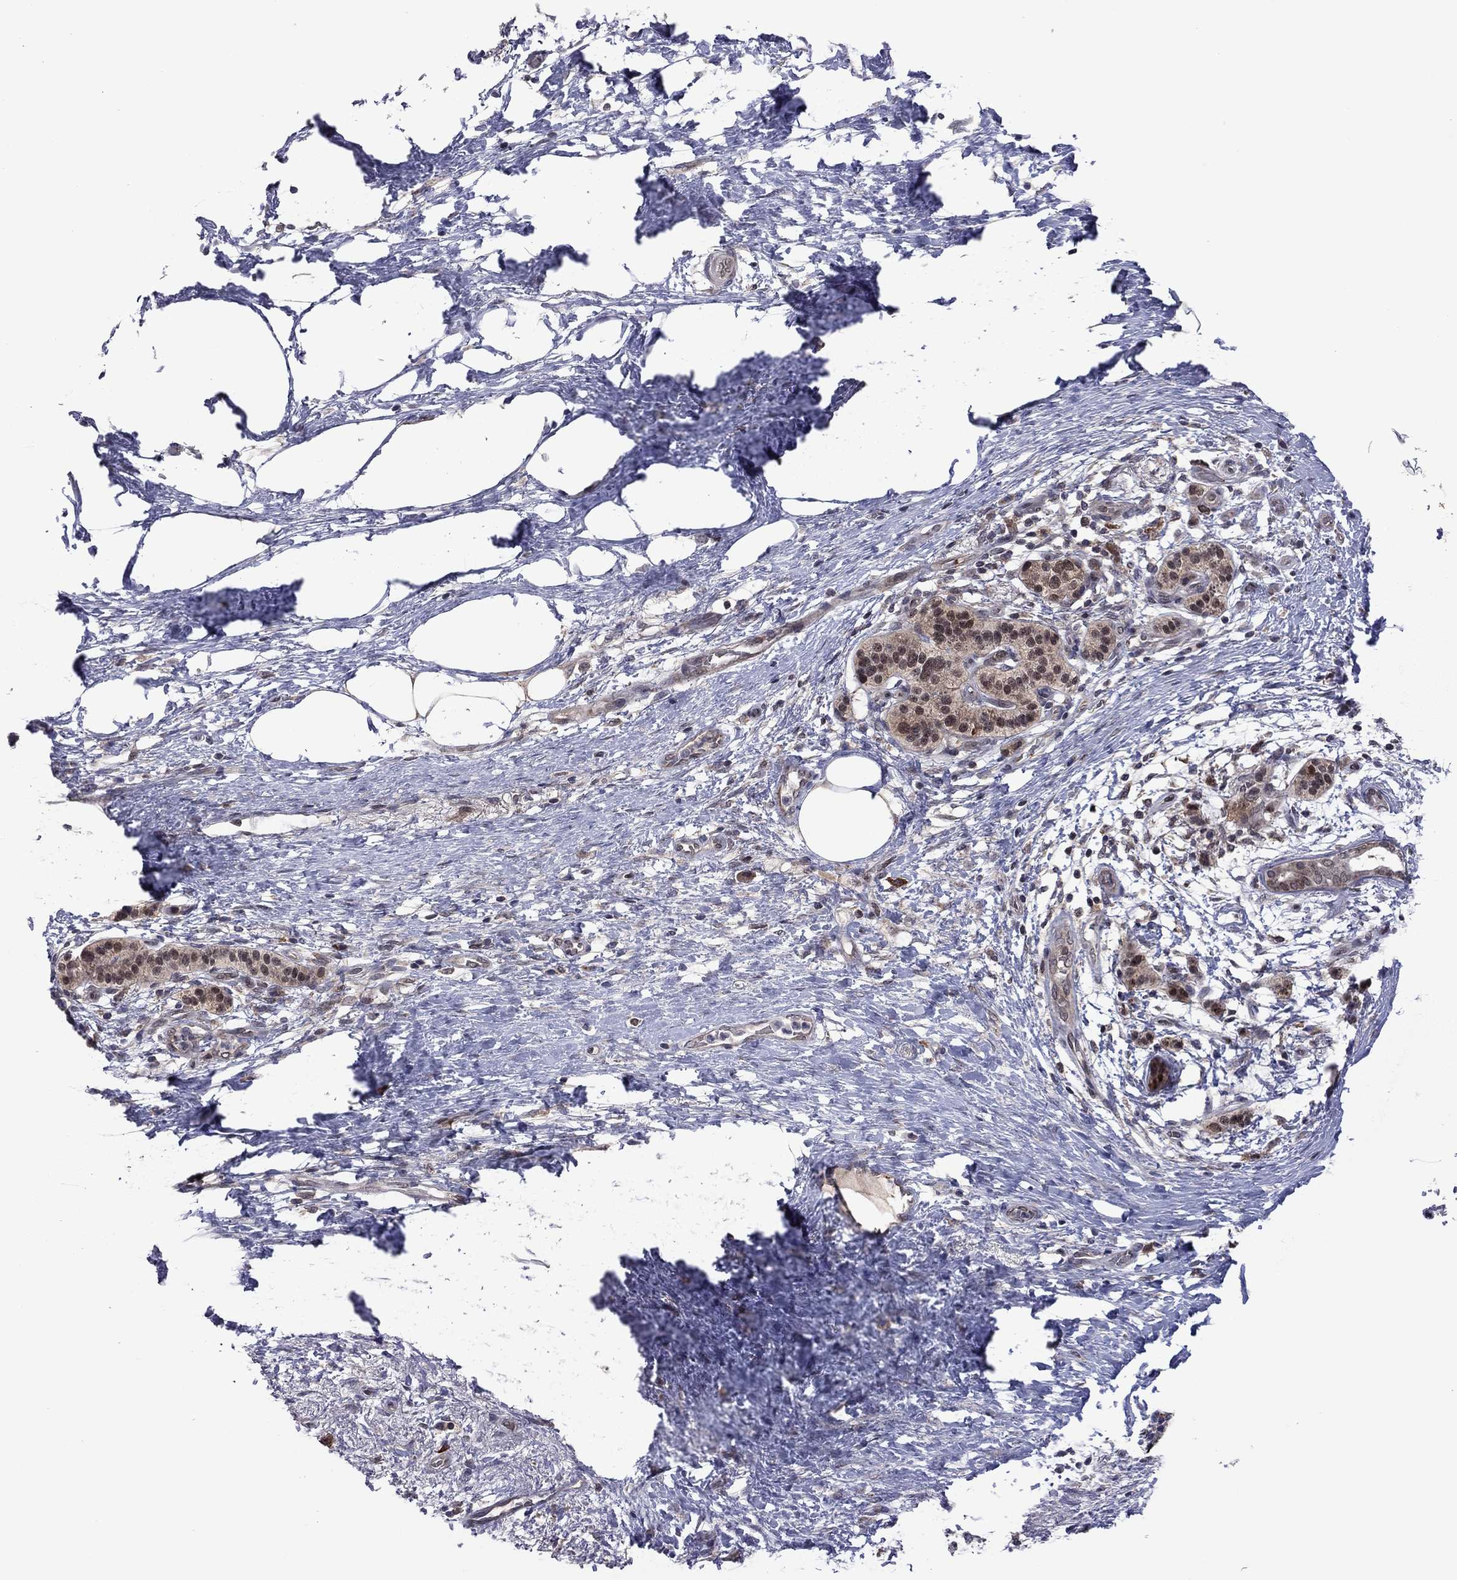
{"staining": {"intensity": "moderate", "quantity": "25%-75%", "location": "cytoplasmic/membranous,nuclear"}, "tissue": "pancreatic cancer", "cell_type": "Tumor cells", "image_type": "cancer", "snomed": [{"axis": "morphology", "description": "Adenocarcinoma, NOS"}, {"axis": "topography", "description": "Pancreas"}], "caption": "Immunohistochemistry of adenocarcinoma (pancreatic) reveals medium levels of moderate cytoplasmic/membranous and nuclear positivity in about 25%-75% of tumor cells.", "gene": "GPAA1", "patient": {"sex": "female", "age": 72}}